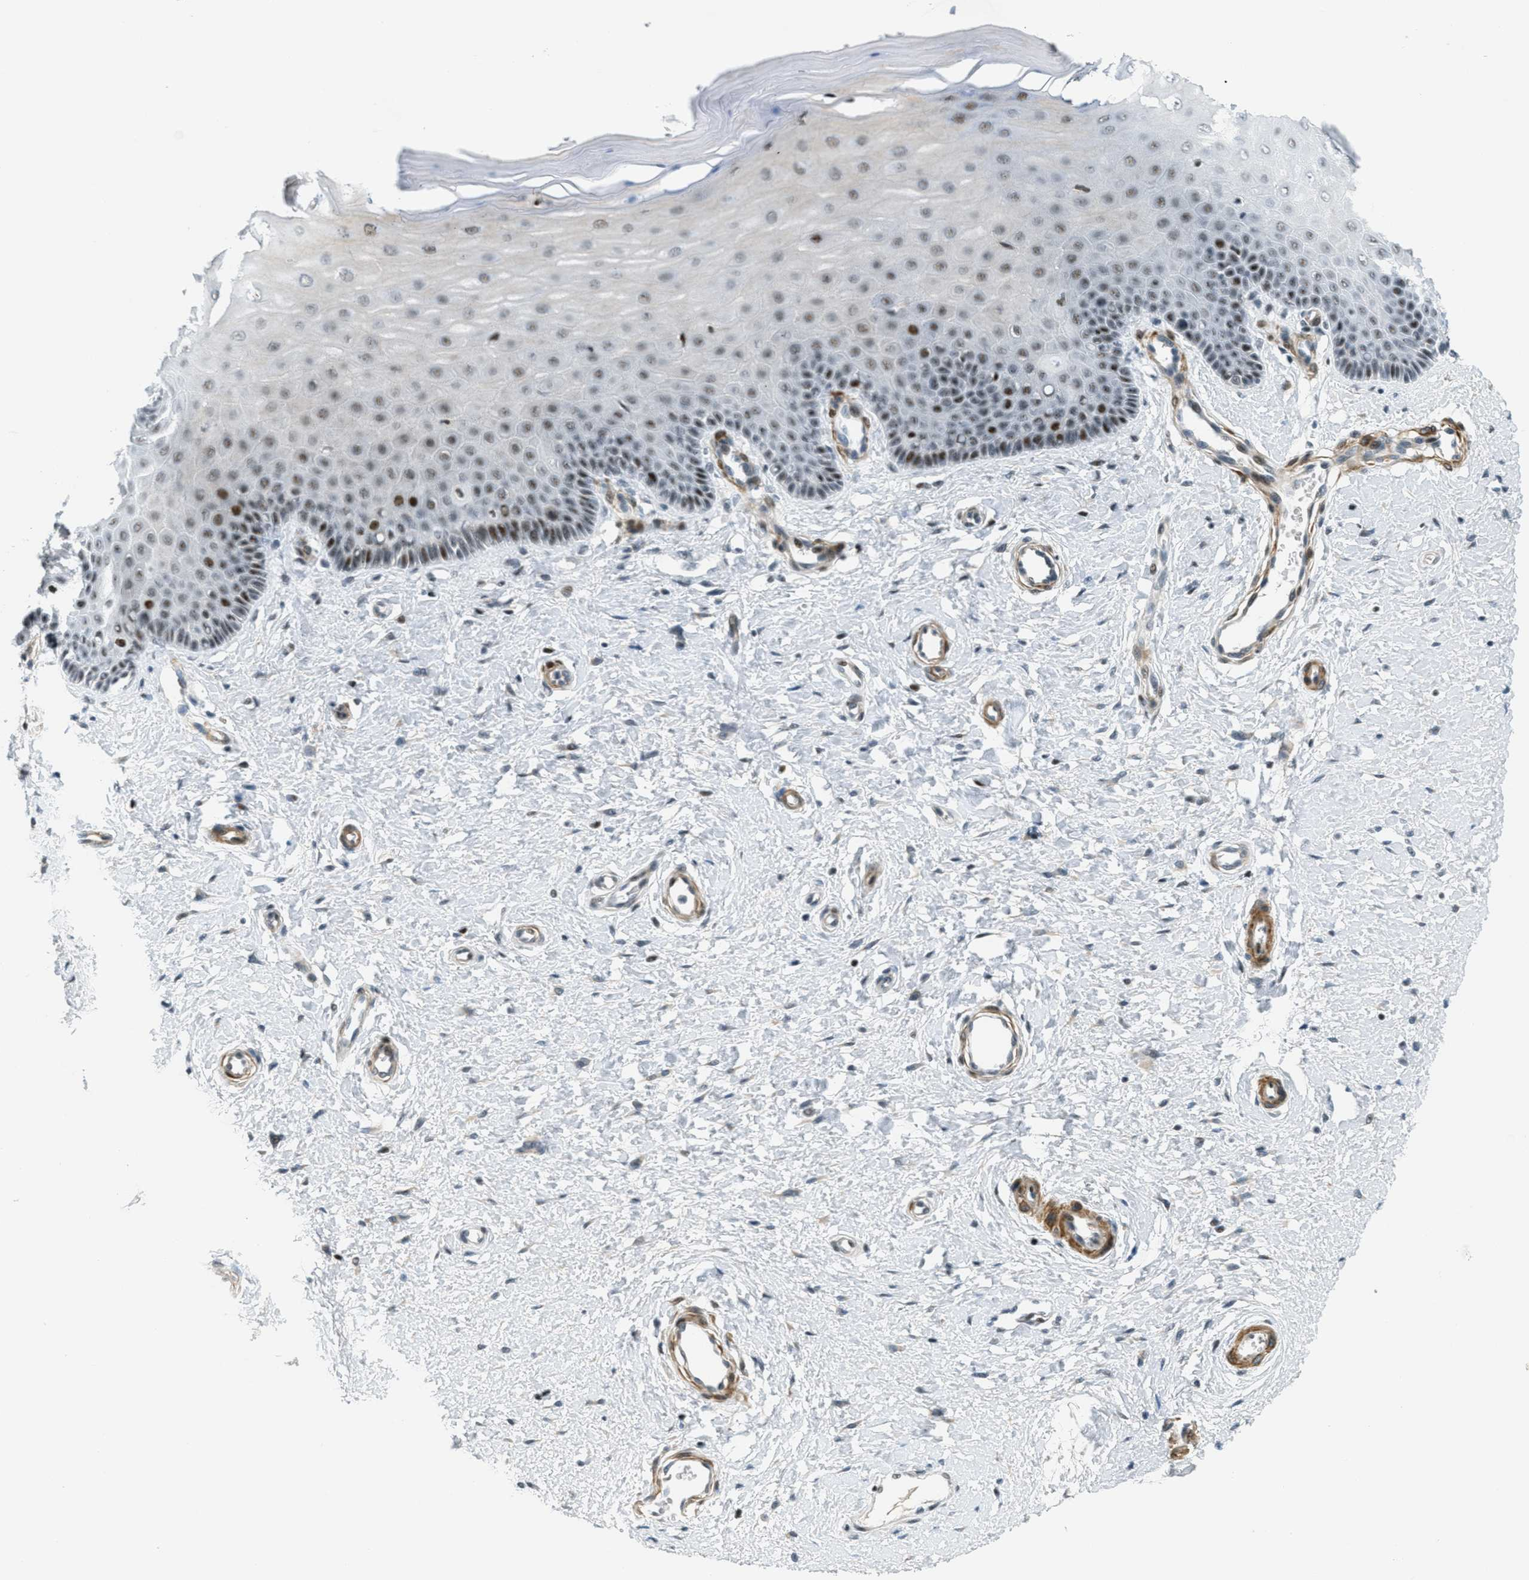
{"staining": {"intensity": "strong", "quantity": ">75%", "location": "nuclear"}, "tissue": "cervix", "cell_type": "Glandular cells", "image_type": "normal", "snomed": [{"axis": "morphology", "description": "Normal tissue, NOS"}, {"axis": "topography", "description": "Cervix"}], "caption": "Immunohistochemical staining of benign cervix demonstrates strong nuclear protein staining in about >75% of glandular cells. The protein of interest is shown in brown color, while the nuclei are stained blue.", "gene": "ZDHHC23", "patient": {"sex": "female", "age": 55}}